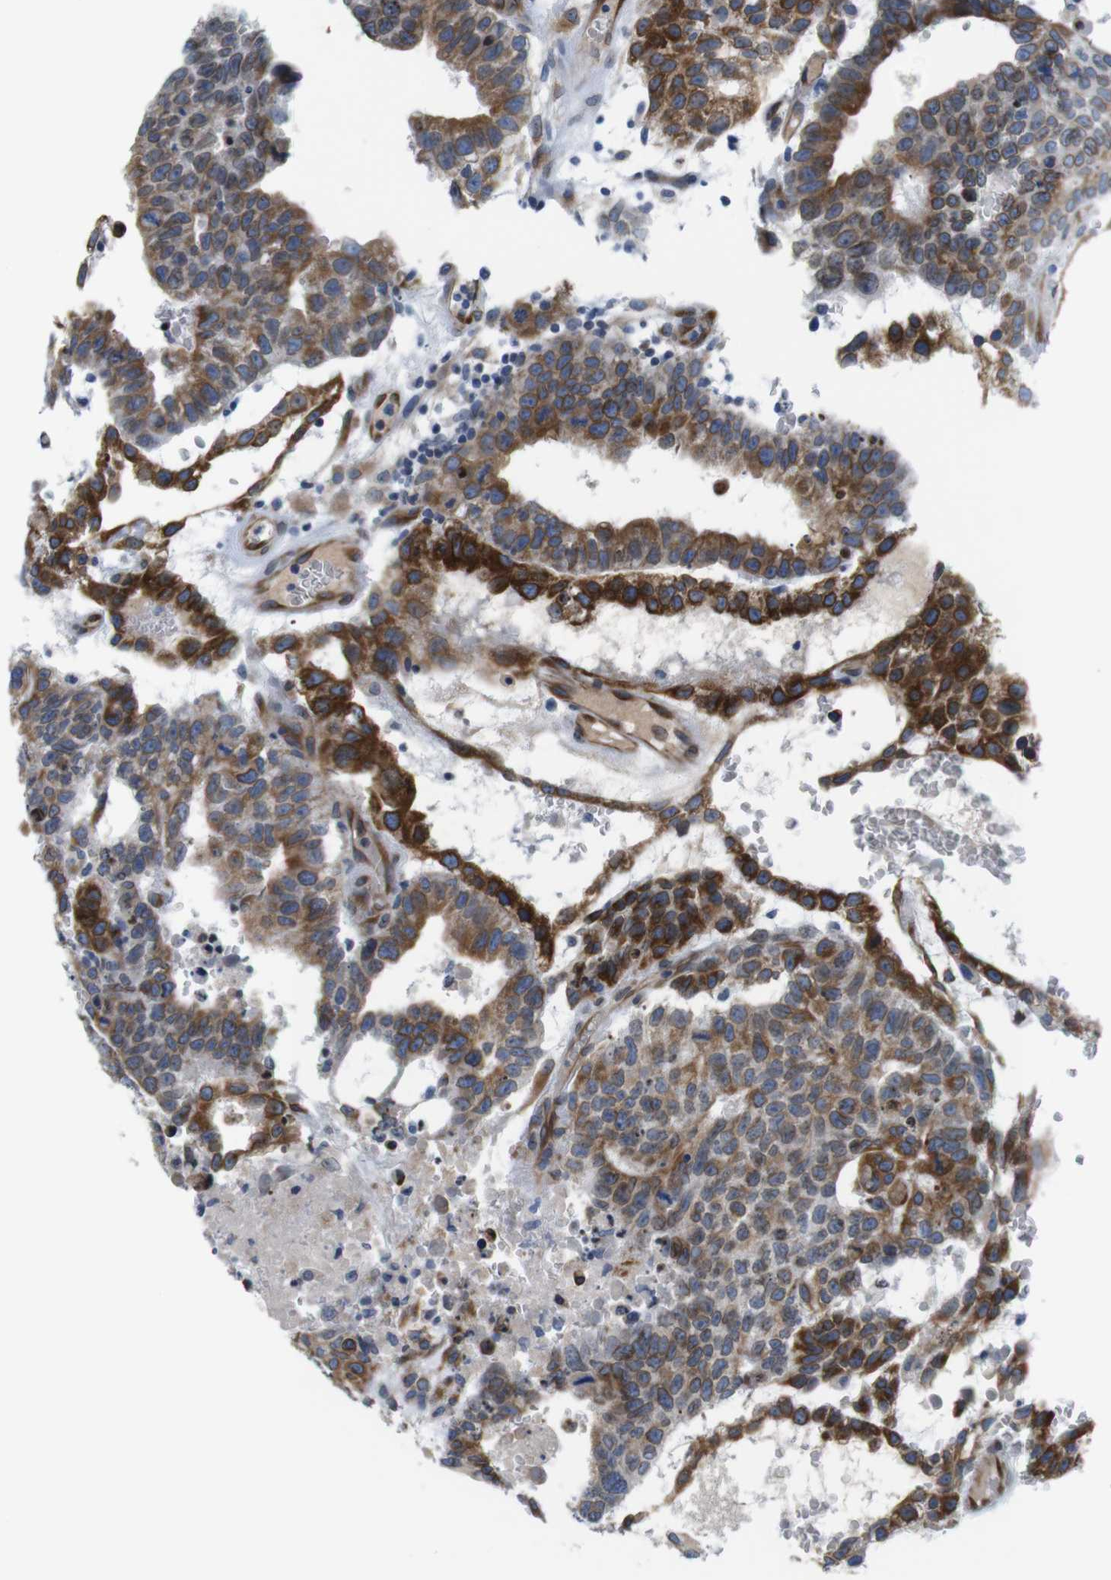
{"staining": {"intensity": "strong", "quantity": ">75%", "location": "cytoplasmic/membranous"}, "tissue": "testis cancer", "cell_type": "Tumor cells", "image_type": "cancer", "snomed": [{"axis": "morphology", "description": "Seminoma, NOS"}, {"axis": "morphology", "description": "Carcinoma, Embryonal, NOS"}, {"axis": "topography", "description": "Testis"}], "caption": "Strong cytoplasmic/membranous positivity for a protein is seen in approximately >75% of tumor cells of testis cancer using immunohistochemistry (IHC).", "gene": "HACD3", "patient": {"sex": "male", "age": 52}}